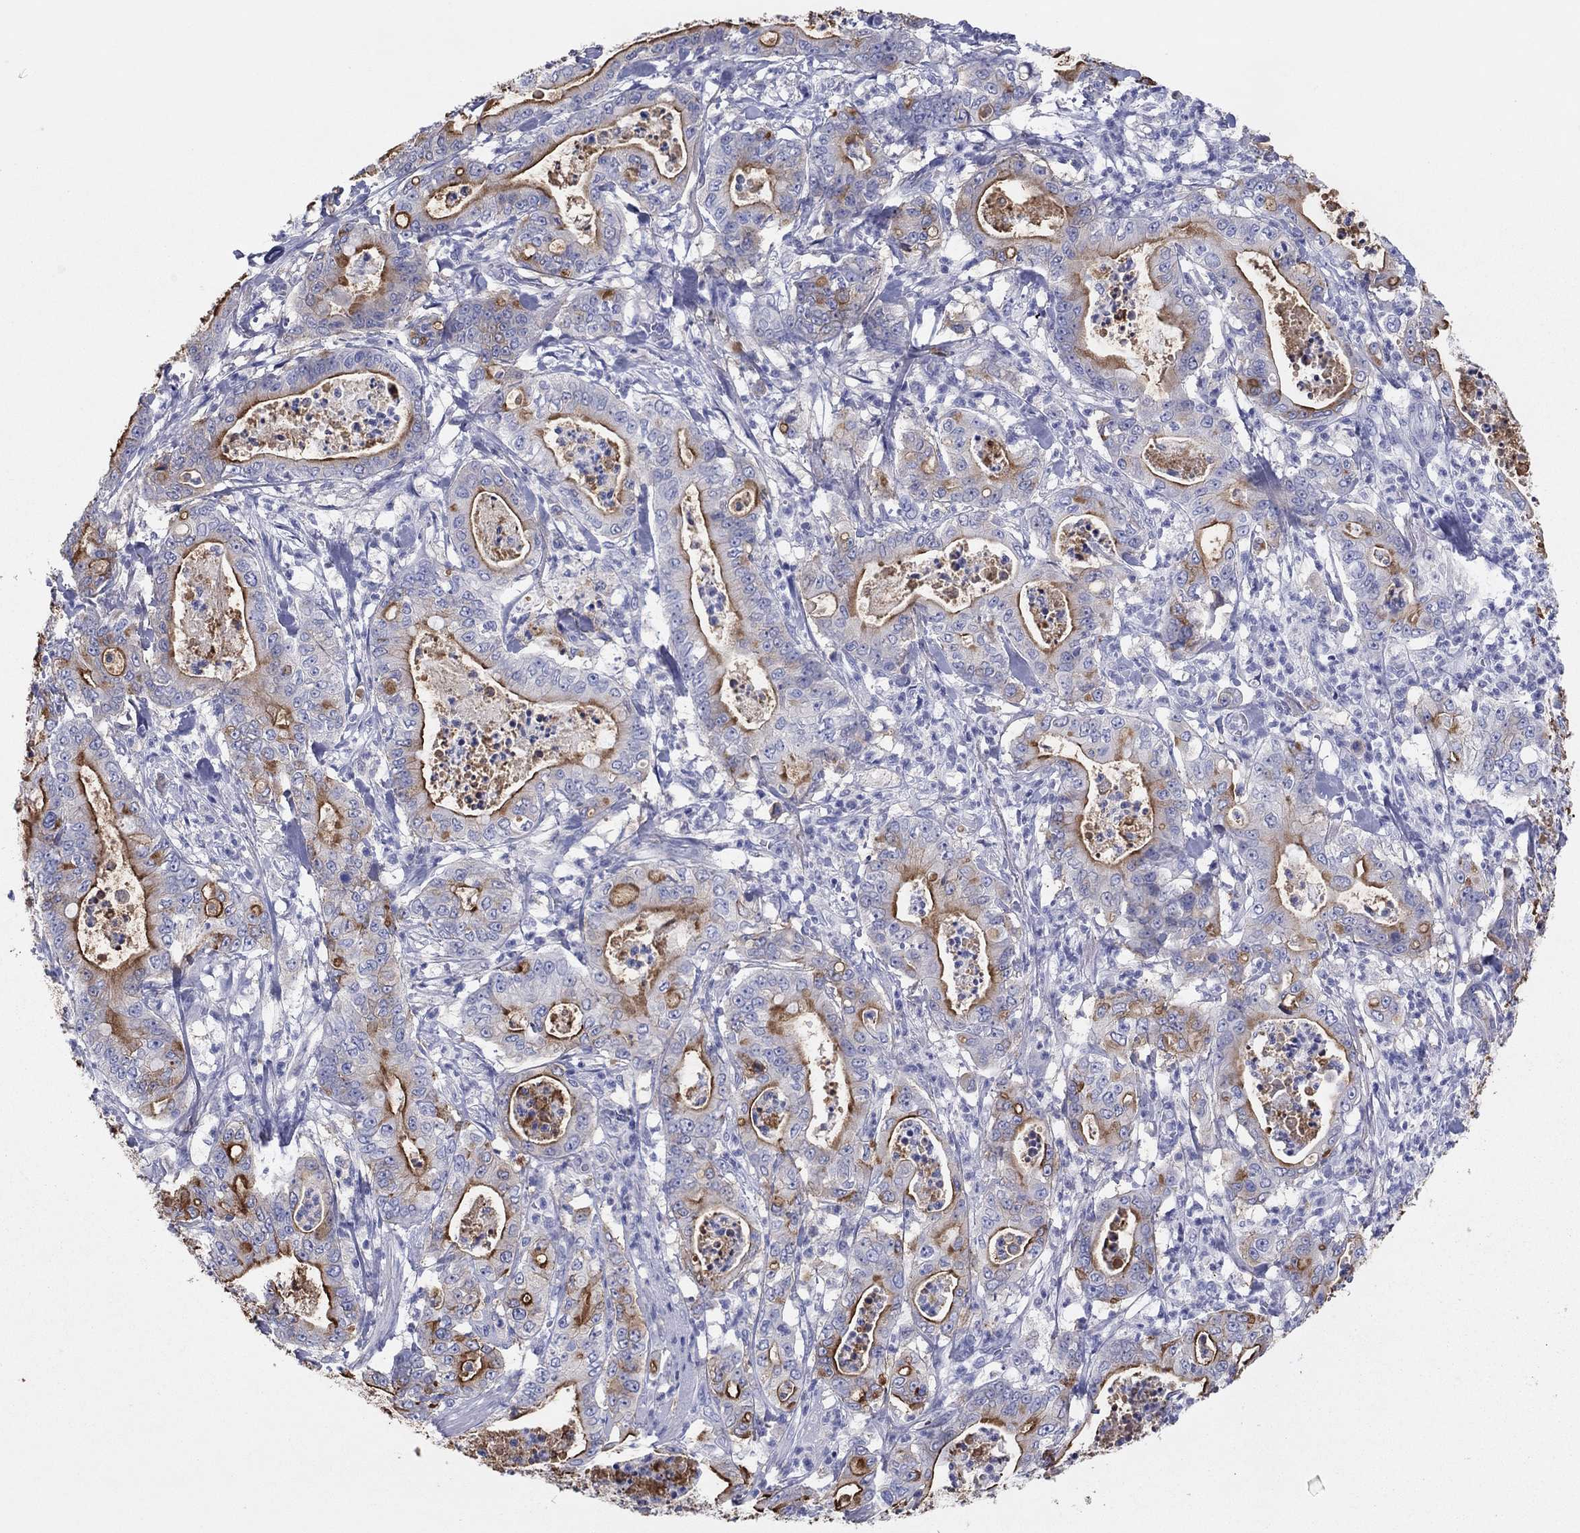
{"staining": {"intensity": "strong", "quantity": "<25%", "location": "cytoplasmic/membranous"}, "tissue": "pancreatic cancer", "cell_type": "Tumor cells", "image_type": "cancer", "snomed": [{"axis": "morphology", "description": "Adenocarcinoma, NOS"}, {"axis": "topography", "description": "Pancreas"}], "caption": "Immunohistochemical staining of pancreatic cancer reveals medium levels of strong cytoplasmic/membranous expression in about <25% of tumor cells.", "gene": "ERICH3", "patient": {"sex": "male", "age": 71}}